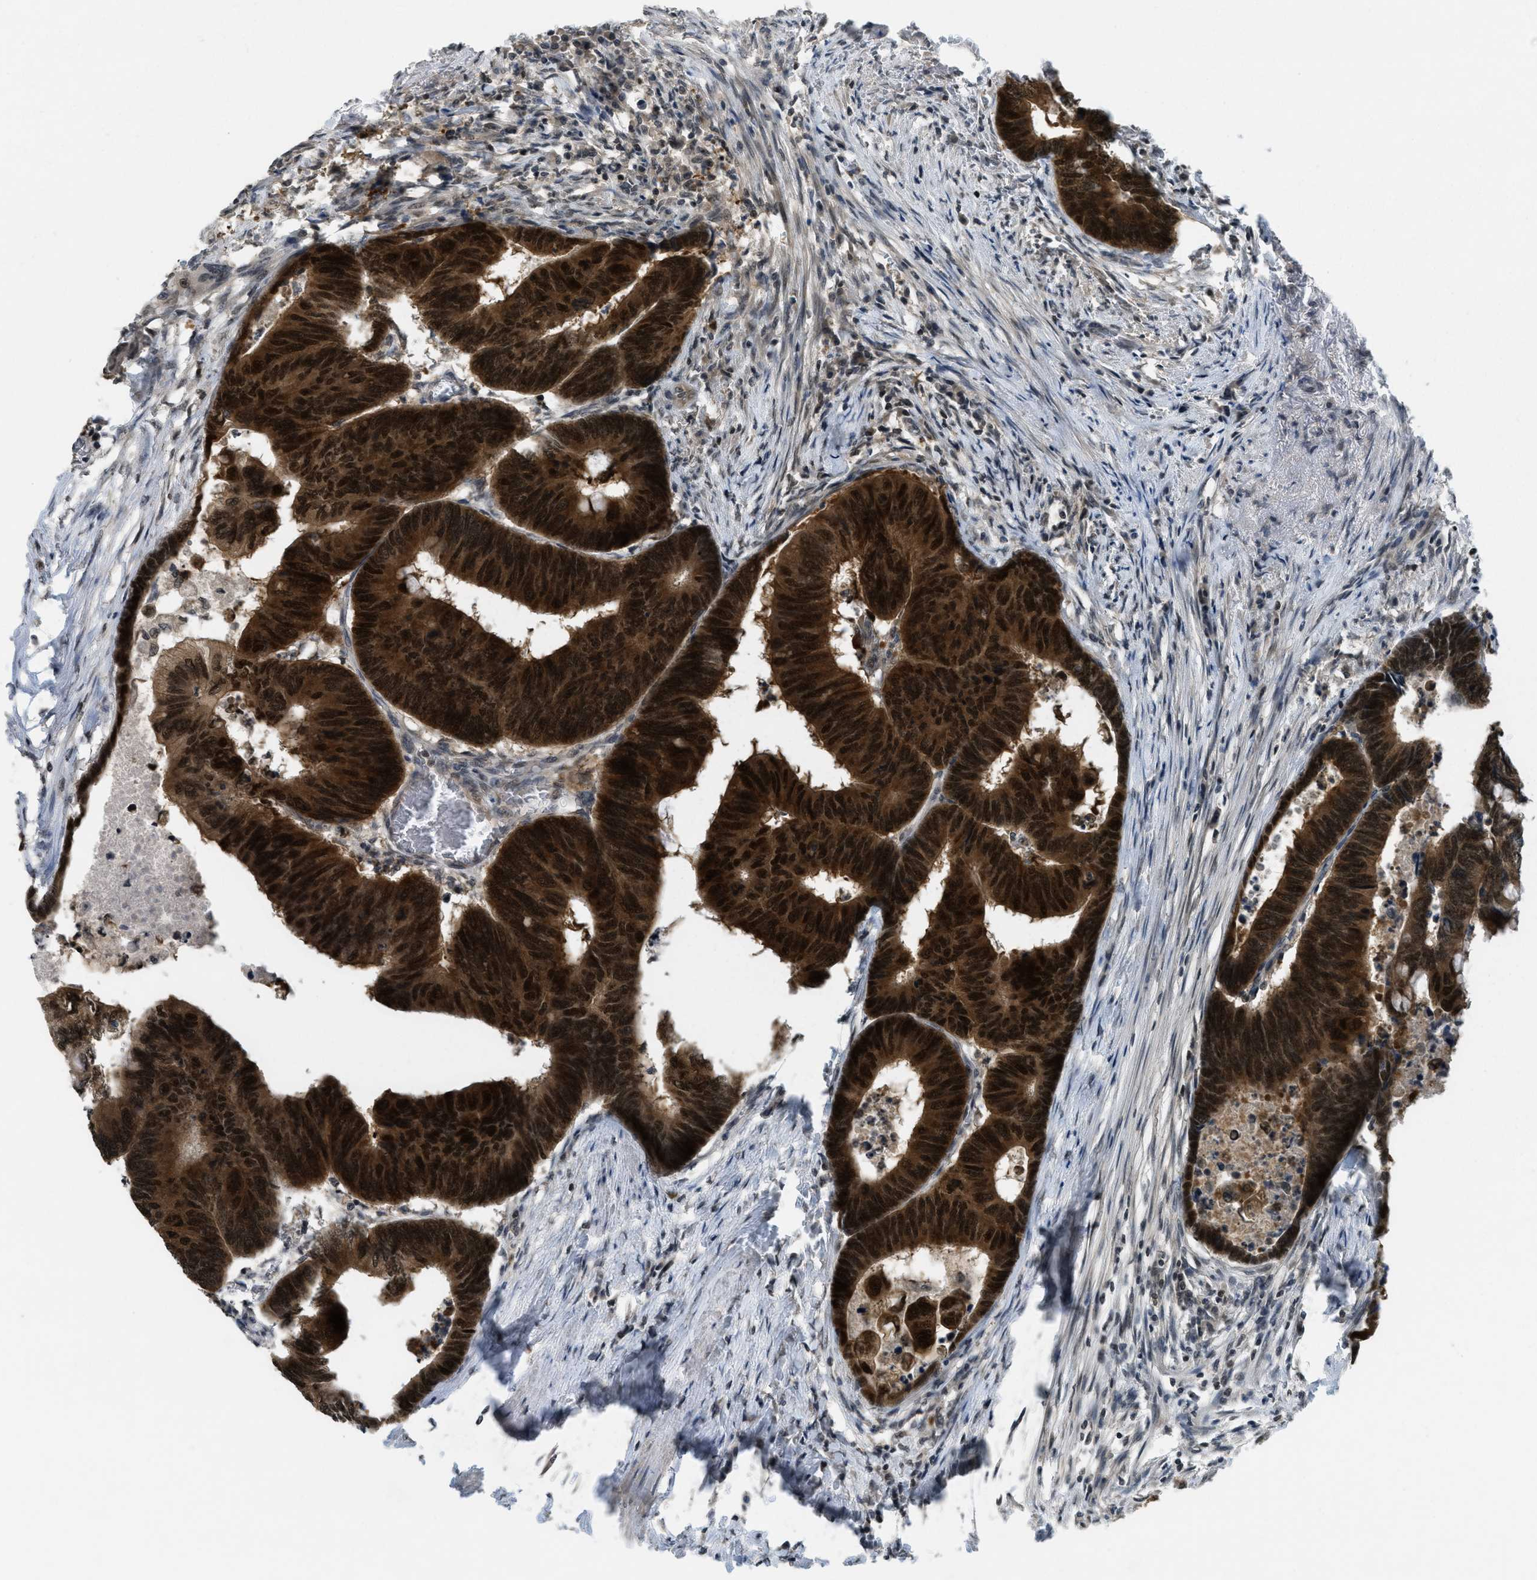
{"staining": {"intensity": "strong", "quantity": ">75%", "location": "cytoplasmic/membranous,nuclear"}, "tissue": "colorectal cancer", "cell_type": "Tumor cells", "image_type": "cancer", "snomed": [{"axis": "morphology", "description": "Normal tissue, NOS"}, {"axis": "morphology", "description": "Adenocarcinoma, NOS"}, {"axis": "topography", "description": "Rectum"}, {"axis": "topography", "description": "Peripheral nerve tissue"}], "caption": "A brown stain shows strong cytoplasmic/membranous and nuclear staining of a protein in adenocarcinoma (colorectal) tumor cells. The staining was performed using DAB (3,3'-diaminobenzidine) to visualize the protein expression in brown, while the nuclei were stained in blue with hematoxylin (Magnification: 20x).", "gene": "DNAJB1", "patient": {"sex": "male", "age": 92}}